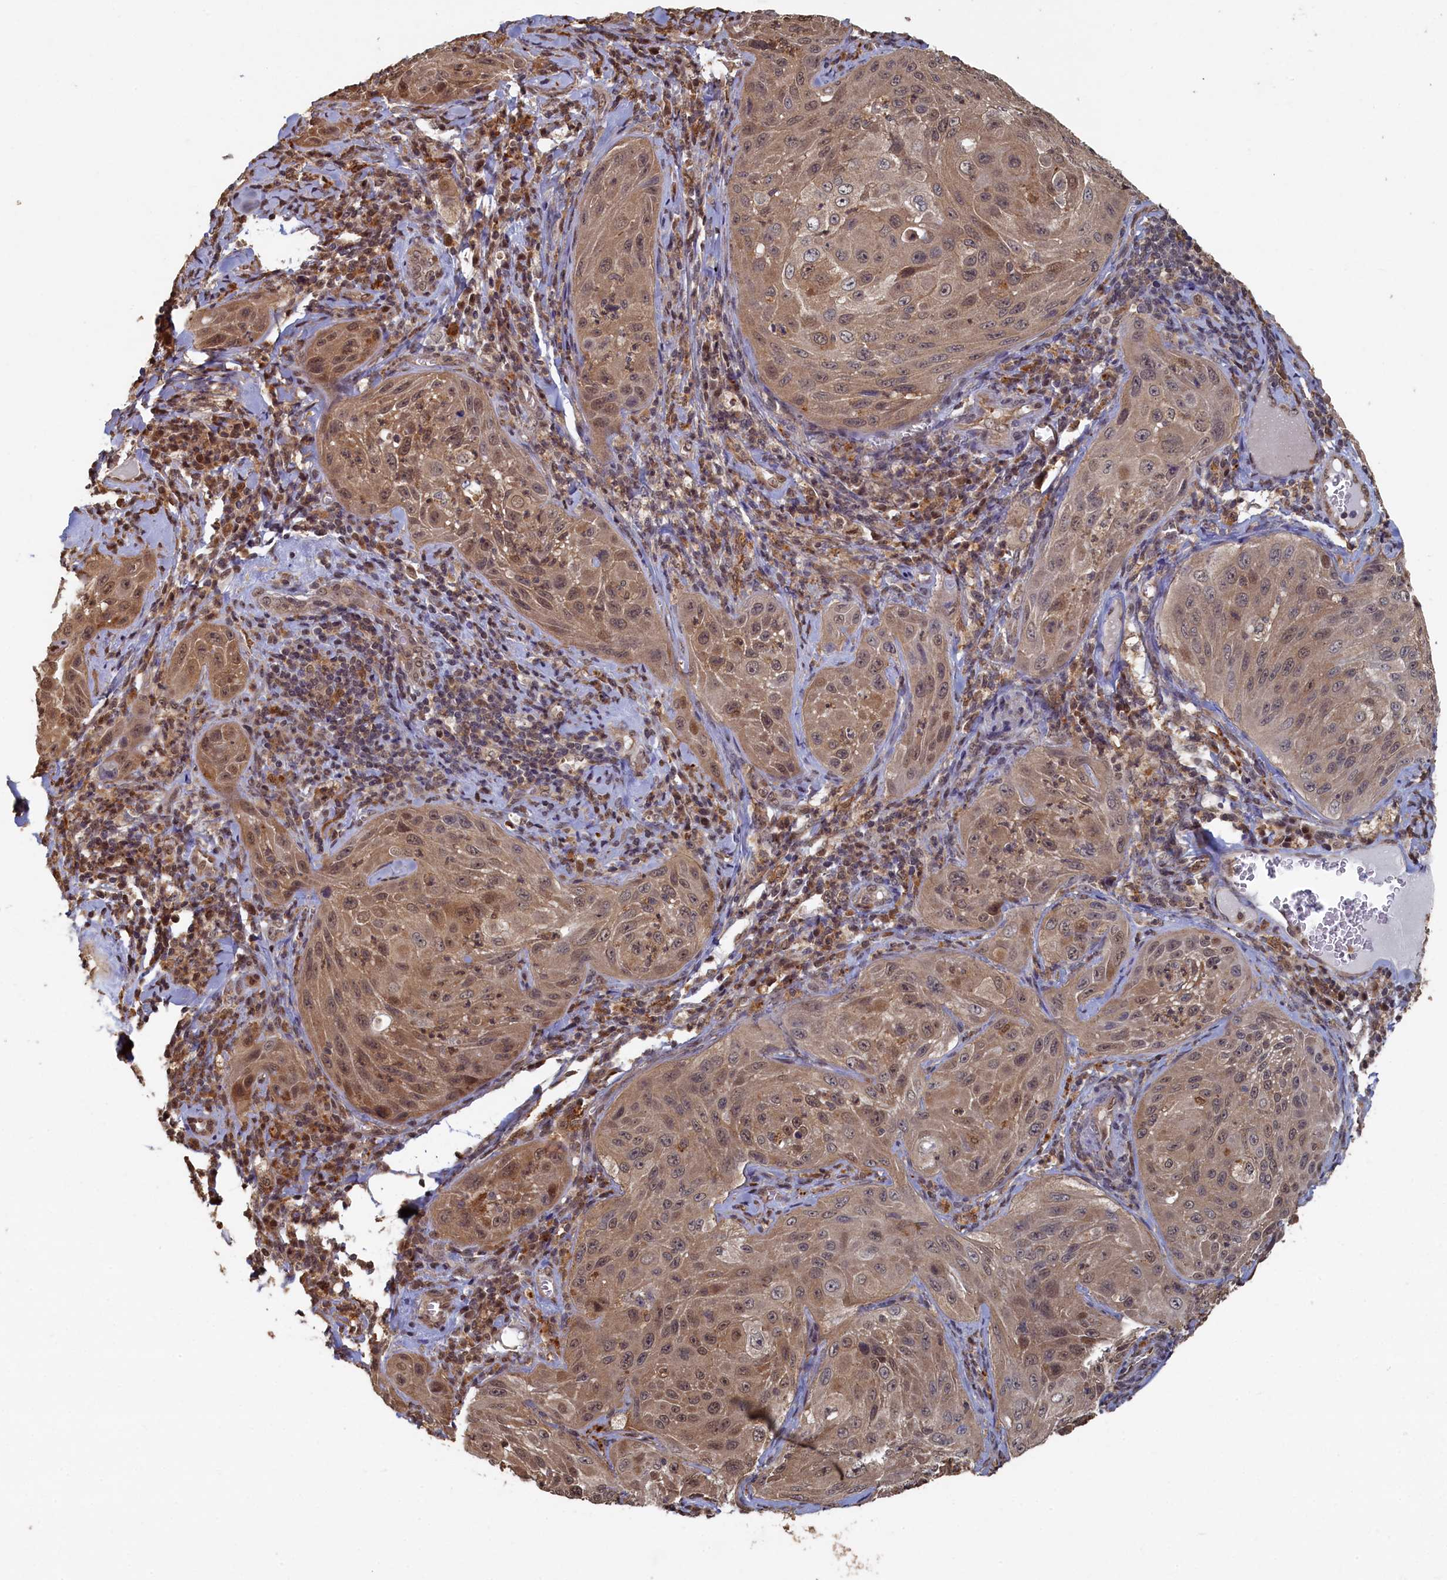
{"staining": {"intensity": "moderate", "quantity": ">75%", "location": "cytoplasmic/membranous,nuclear"}, "tissue": "cervical cancer", "cell_type": "Tumor cells", "image_type": "cancer", "snomed": [{"axis": "morphology", "description": "Squamous cell carcinoma, NOS"}, {"axis": "topography", "description": "Cervix"}], "caption": "Tumor cells show medium levels of moderate cytoplasmic/membranous and nuclear positivity in approximately >75% of cells in cervical cancer (squamous cell carcinoma).", "gene": "UCHL3", "patient": {"sex": "female", "age": 42}}